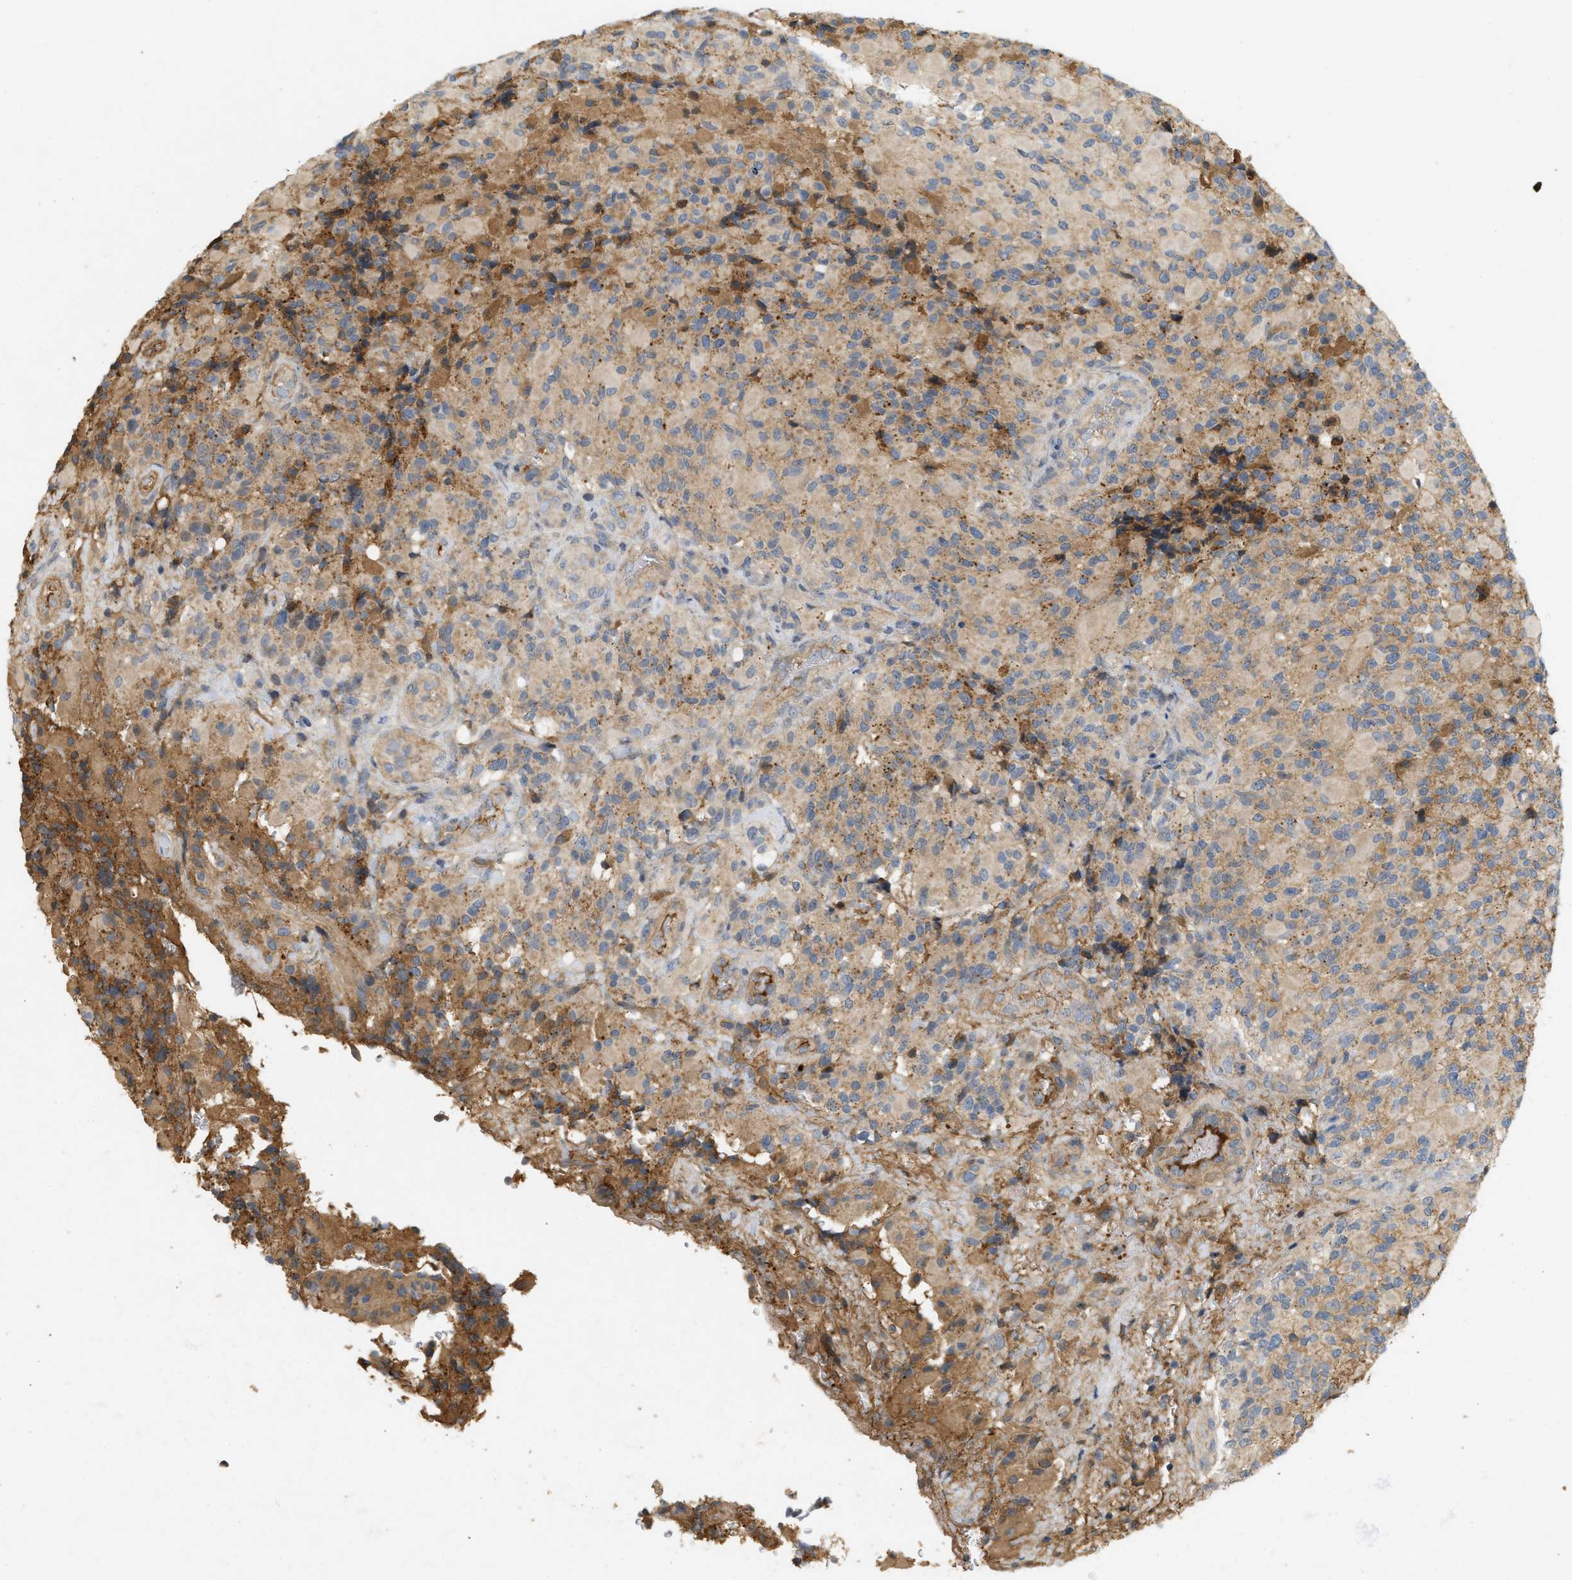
{"staining": {"intensity": "weak", "quantity": "25%-75%", "location": "cytoplasmic/membranous"}, "tissue": "glioma", "cell_type": "Tumor cells", "image_type": "cancer", "snomed": [{"axis": "morphology", "description": "Glioma, malignant, High grade"}, {"axis": "topography", "description": "Brain"}], "caption": "Glioma tissue shows weak cytoplasmic/membranous positivity in approximately 25%-75% of tumor cells, visualized by immunohistochemistry.", "gene": "F8", "patient": {"sex": "male", "age": 71}}